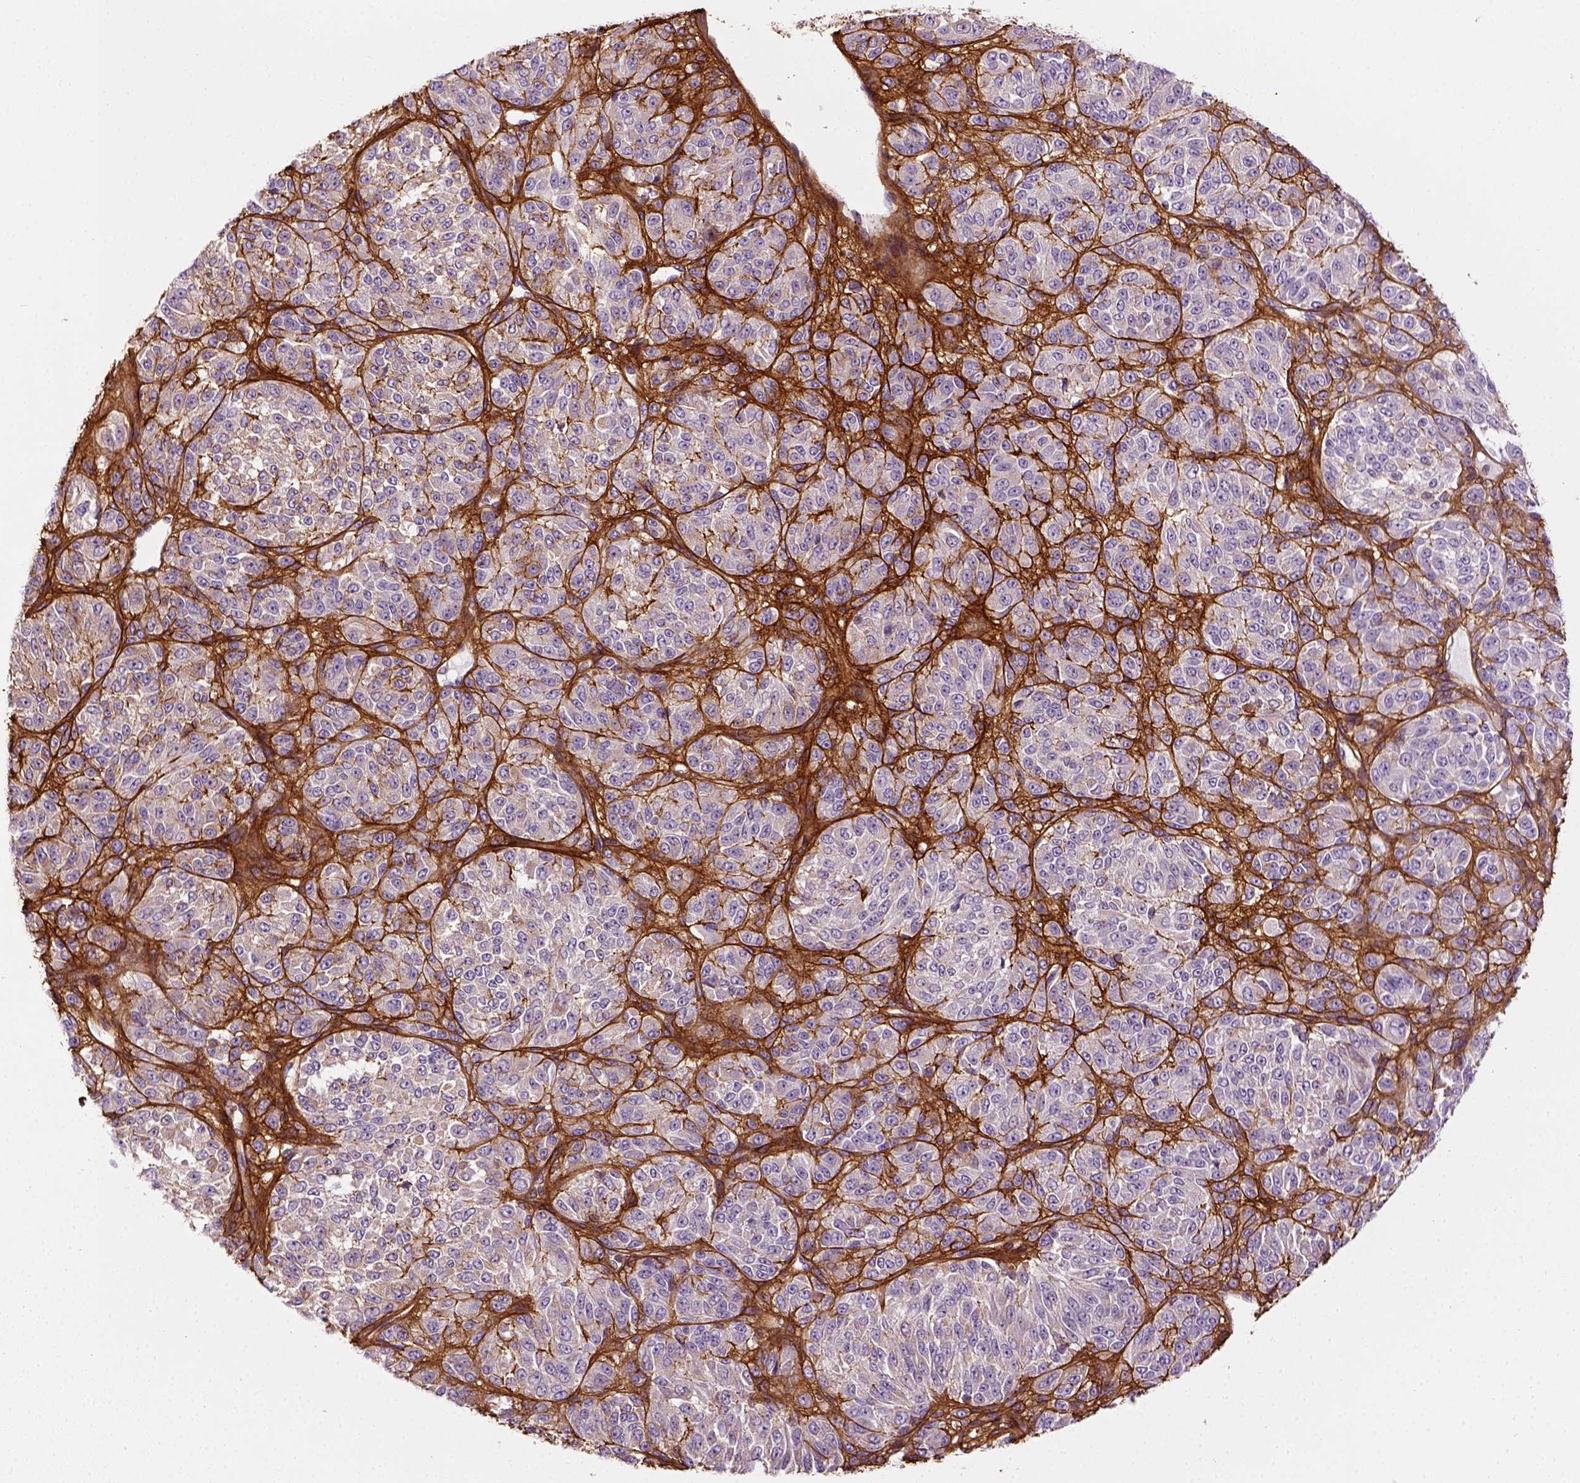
{"staining": {"intensity": "negative", "quantity": "none", "location": "none"}, "tissue": "melanoma", "cell_type": "Tumor cells", "image_type": "cancer", "snomed": [{"axis": "morphology", "description": "Malignant melanoma, Metastatic site"}, {"axis": "topography", "description": "Brain"}], "caption": "The image reveals no significant positivity in tumor cells of melanoma.", "gene": "COL6A2", "patient": {"sex": "female", "age": 56}}